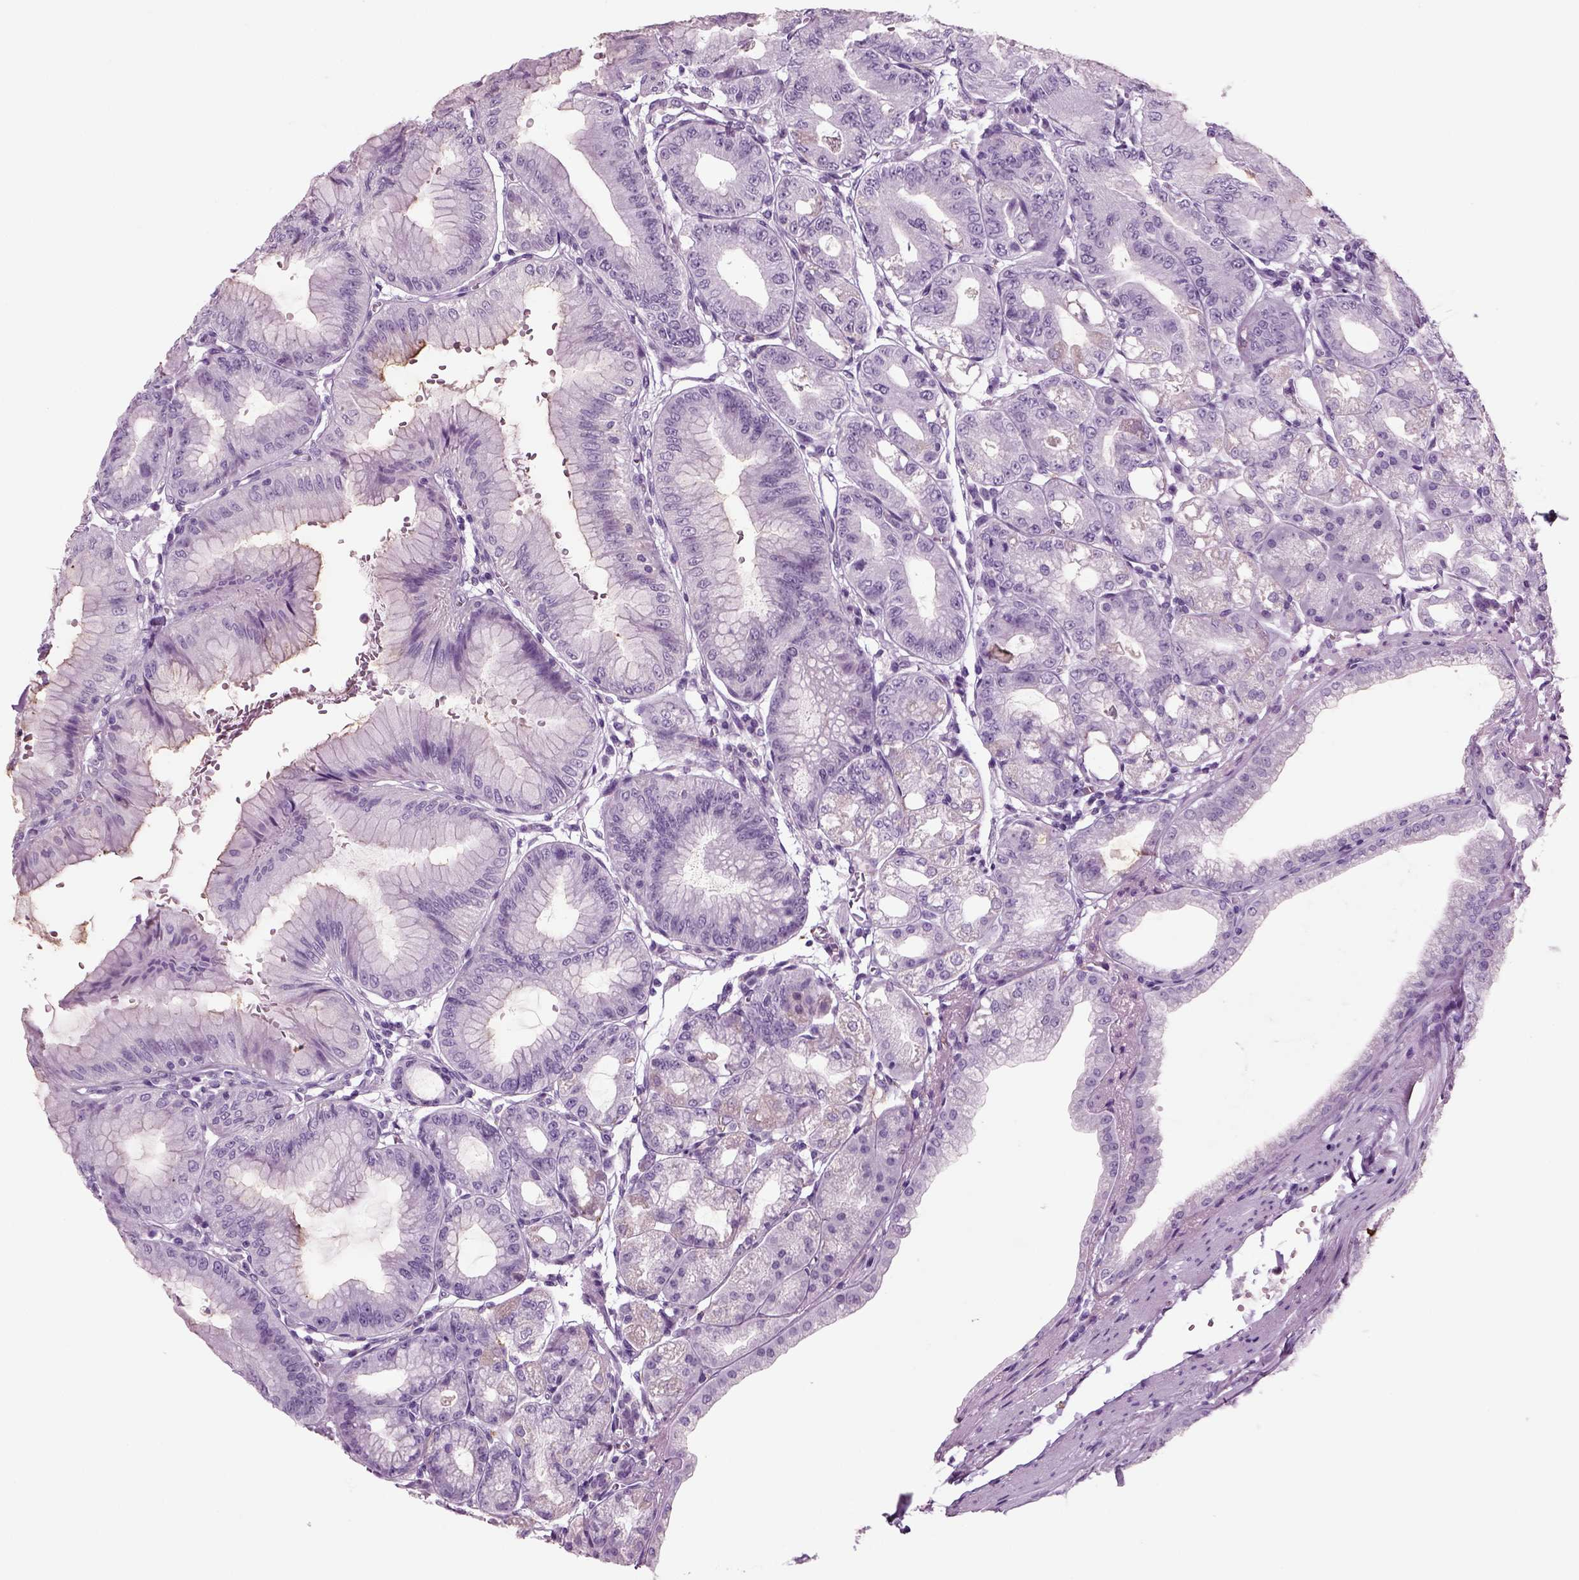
{"staining": {"intensity": "negative", "quantity": "none", "location": "none"}, "tissue": "stomach", "cell_type": "Glandular cells", "image_type": "normal", "snomed": [{"axis": "morphology", "description": "Normal tissue, NOS"}, {"axis": "topography", "description": "Stomach"}], "caption": "DAB immunohistochemical staining of normal stomach exhibits no significant expression in glandular cells. The staining is performed using DAB (3,3'-diaminobenzidine) brown chromogen with nuclei counter-stained in using hematoxylin.", "gene": "CRABP1", "patient": {"sex": "male", "age": 71}}